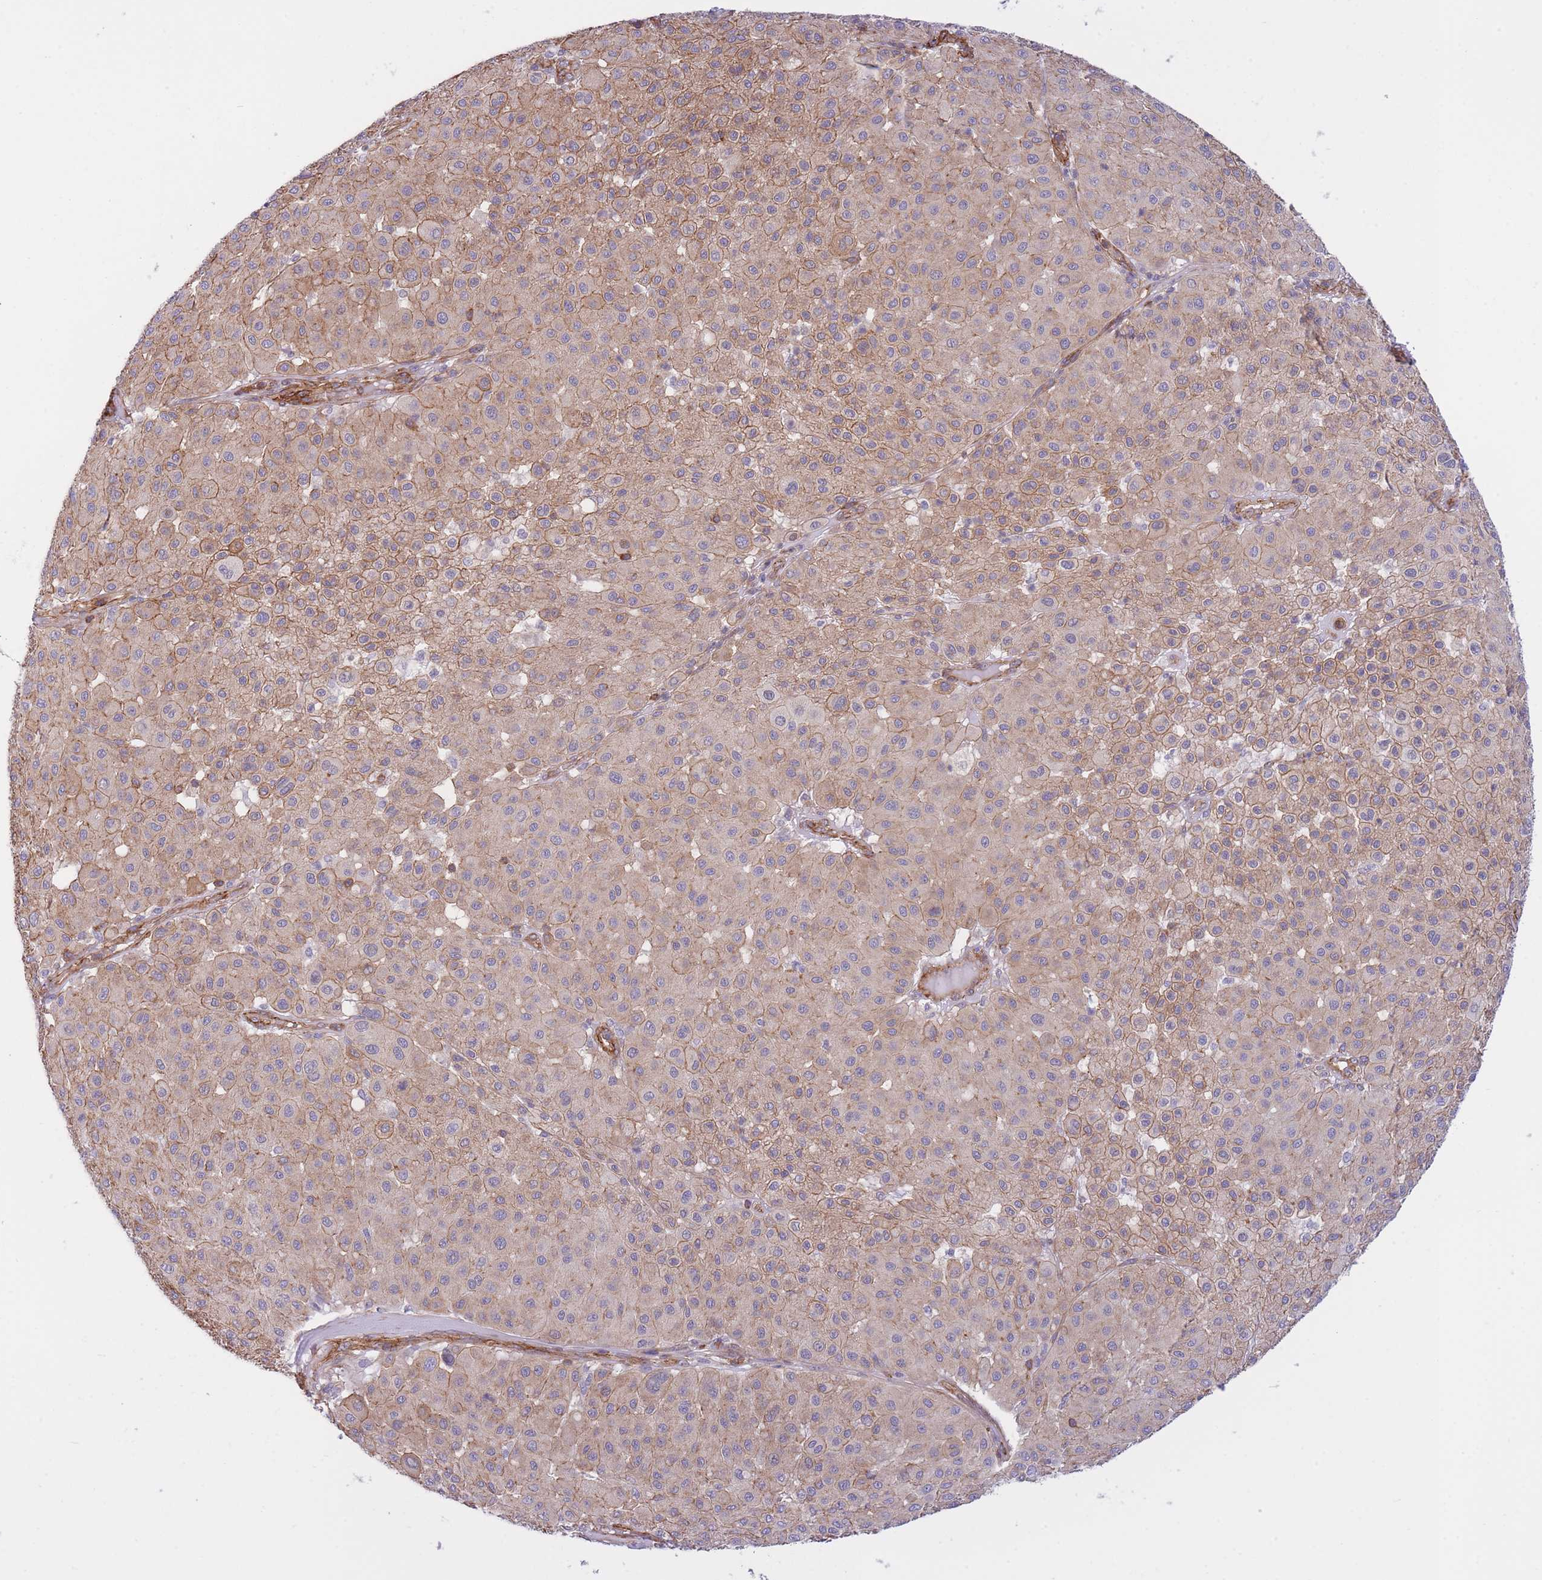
{"staining": {"intensity": "moderate", "quantity": ">75%", "location": "cytoplasmic/membranous"}, "tissue": "melanoma", "cell_type": "Tumor cells", "image_type": "cancer", "snomed": [{"axis": "morphology", "description": "Malignant melanoma, Metastatic site"}, {"axis": "topography", "description": "Smooth muscle"}], "caption": "Immunohistochemical staining of human melanoma exhibits medium levels of moderate cytoplasmic/membranous positivity in approximately >75% of tumor cells. (DAB = brown stain, brightfield microscopy at high magnification).", "gene": "CDC25B", "patient": {"sex": "male", "age": 41}}